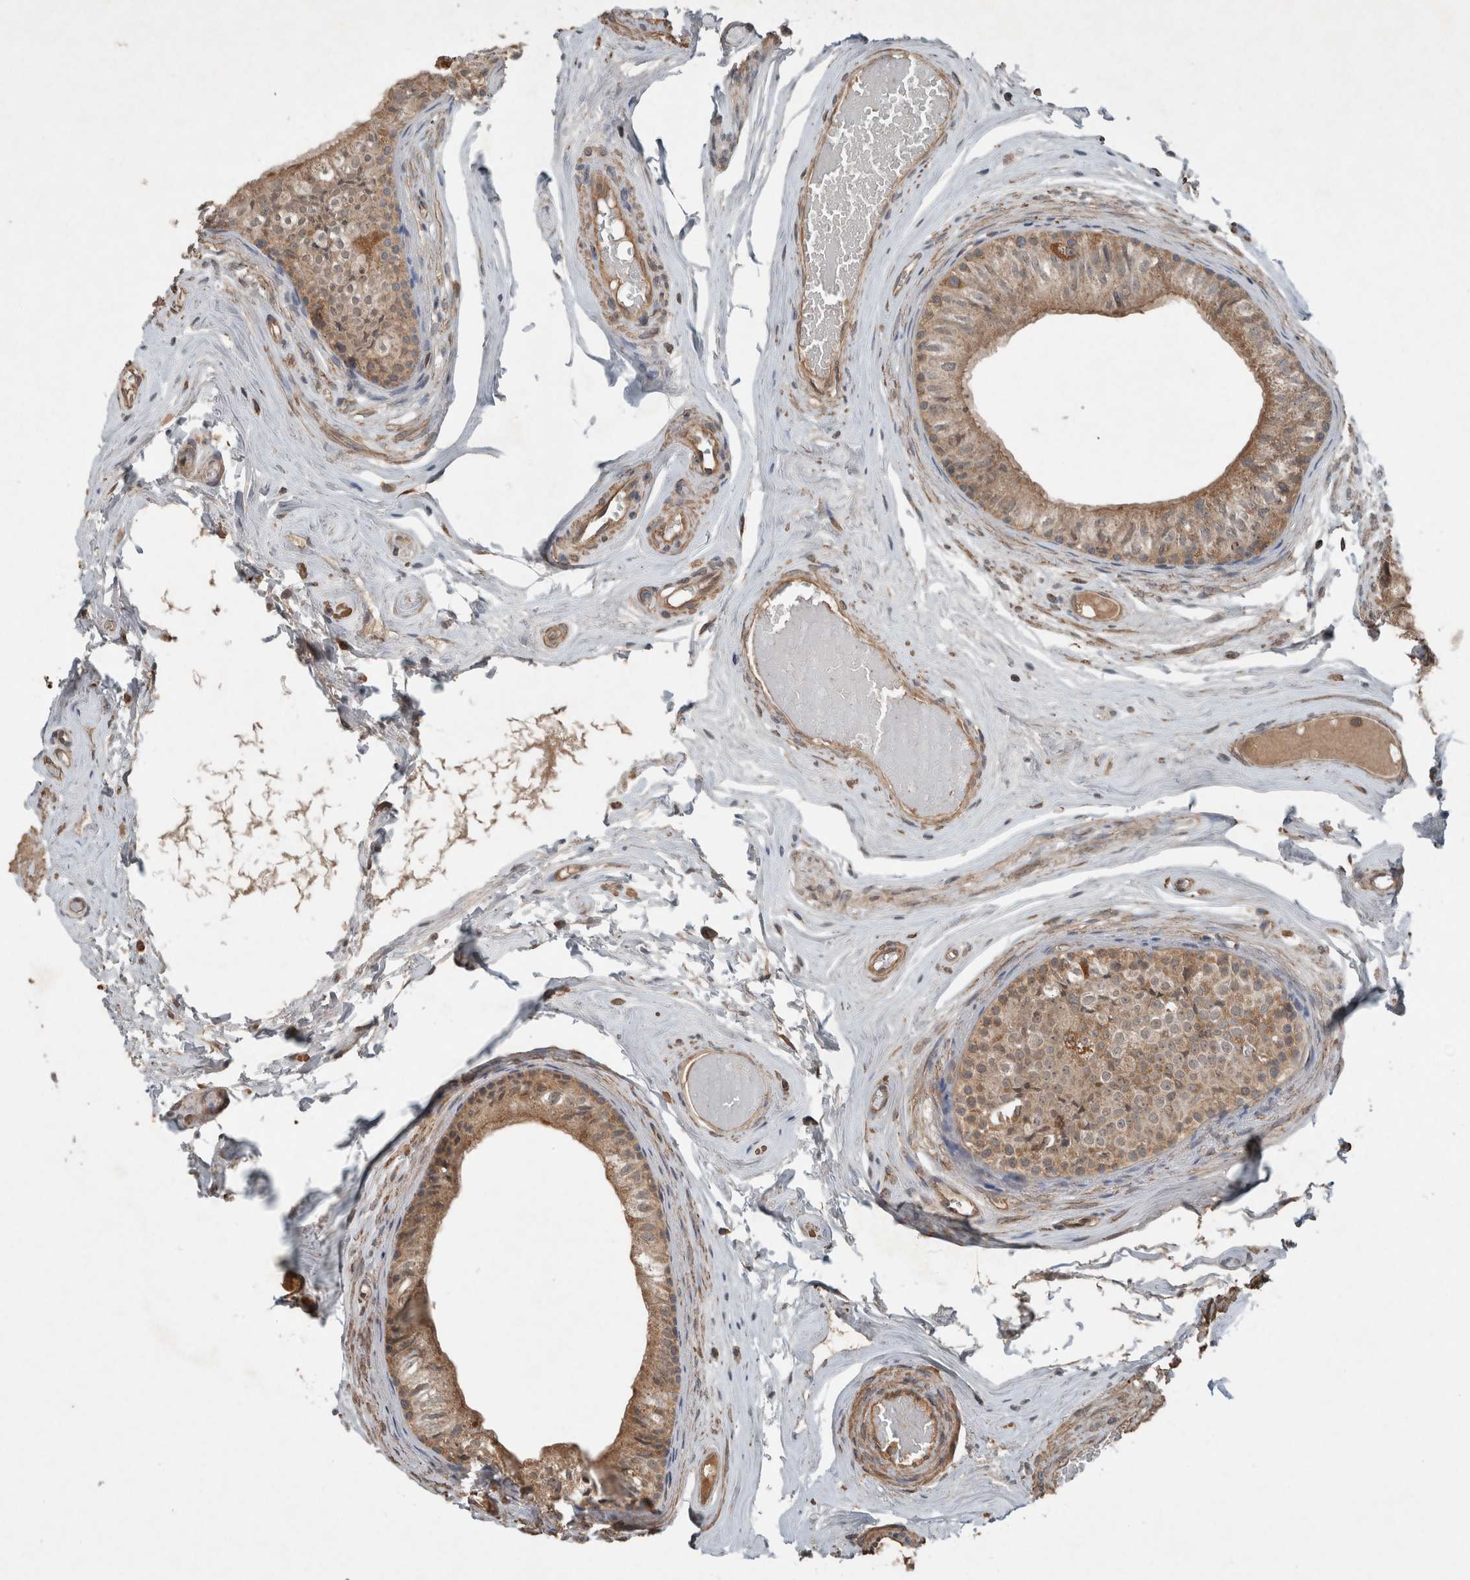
{"staining": {"intensity": "moderate", "quantity": ">75%", "location": "cytoplasmic/membranous"}, "tissue": "epididymis", "cell_type": "Glandular cells", "image_type": "normal", "snomed": [{"axis": "morphology", "description": "Normal tissue, NOS"}, {"axis": "topography", "description": "Epididymis"}], "caption": "The micrograph displays immunohistochemical staining of benign epididymis. There is moderate cytoplasmic/membranous staining is identified in about >75% of glandular cells. Immunohistochemistry stains the protein in brown and the nuclei are stained blue.", "gene": "KLK14", "patient": {"sex": "male", "age": 79}}